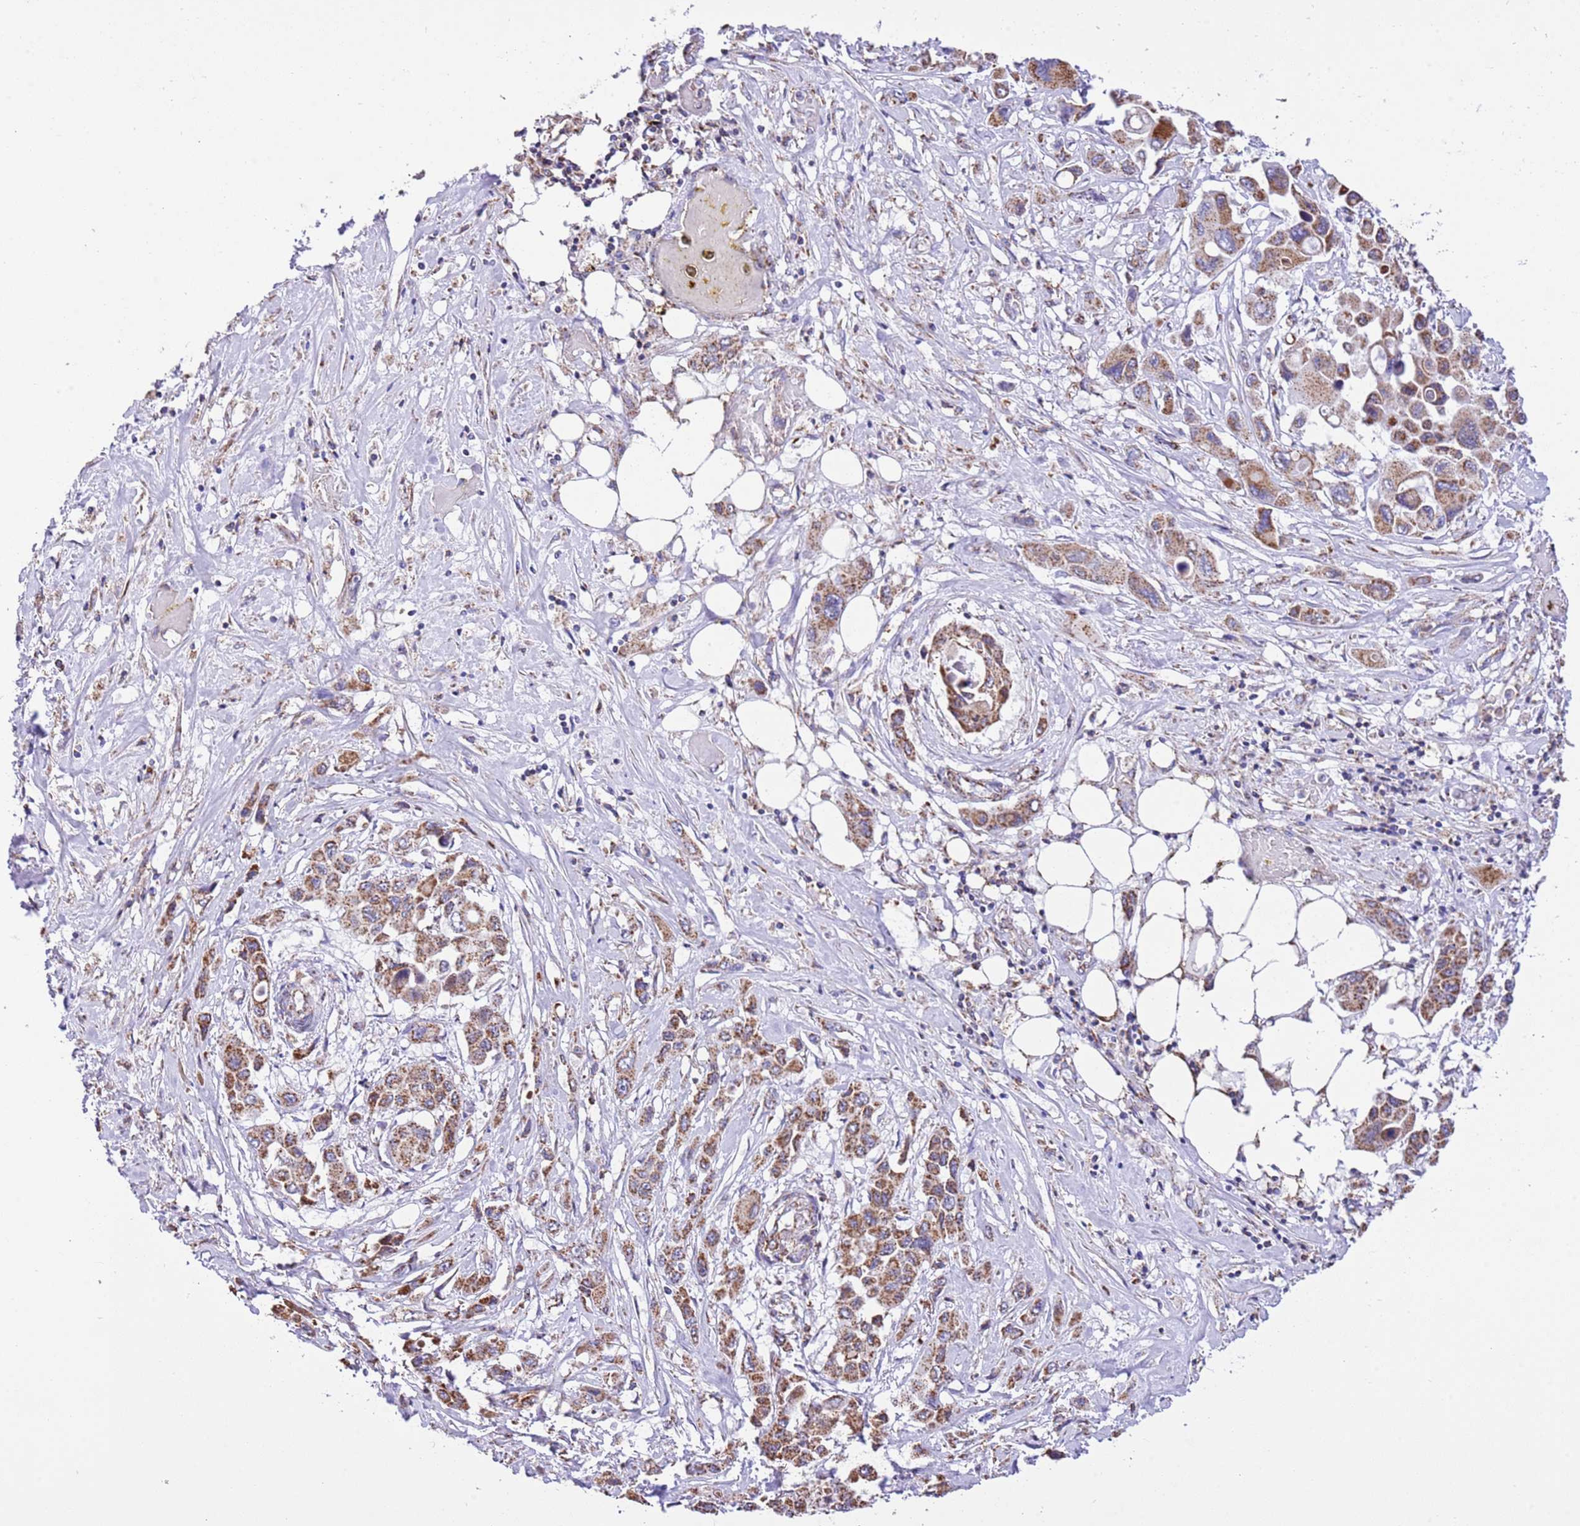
{"staining": {"intensity": "moderate", "quantity": ">75%", "location": "cytoplasmic/membranous"}, "tissue": "pancreatic cancer", "cell_type": "Tumor cells", "image_type": "cancer", "snomed": [{"axis": "morphology", "description": "Adenocarcinoma, NOS"}, {"axis": "topography", "description": "Pancreas"}], "caption": "IHC photomicrograph of human pancreatic cancer (adenocarcinoma) stained for a protein (brown), which displays medium levels of moderate cytoplasmic/membranous positivity in about >75% of tumor cells.", "gene": "TEKTIP1", "patient": {"sex": "male", "age": 92}}